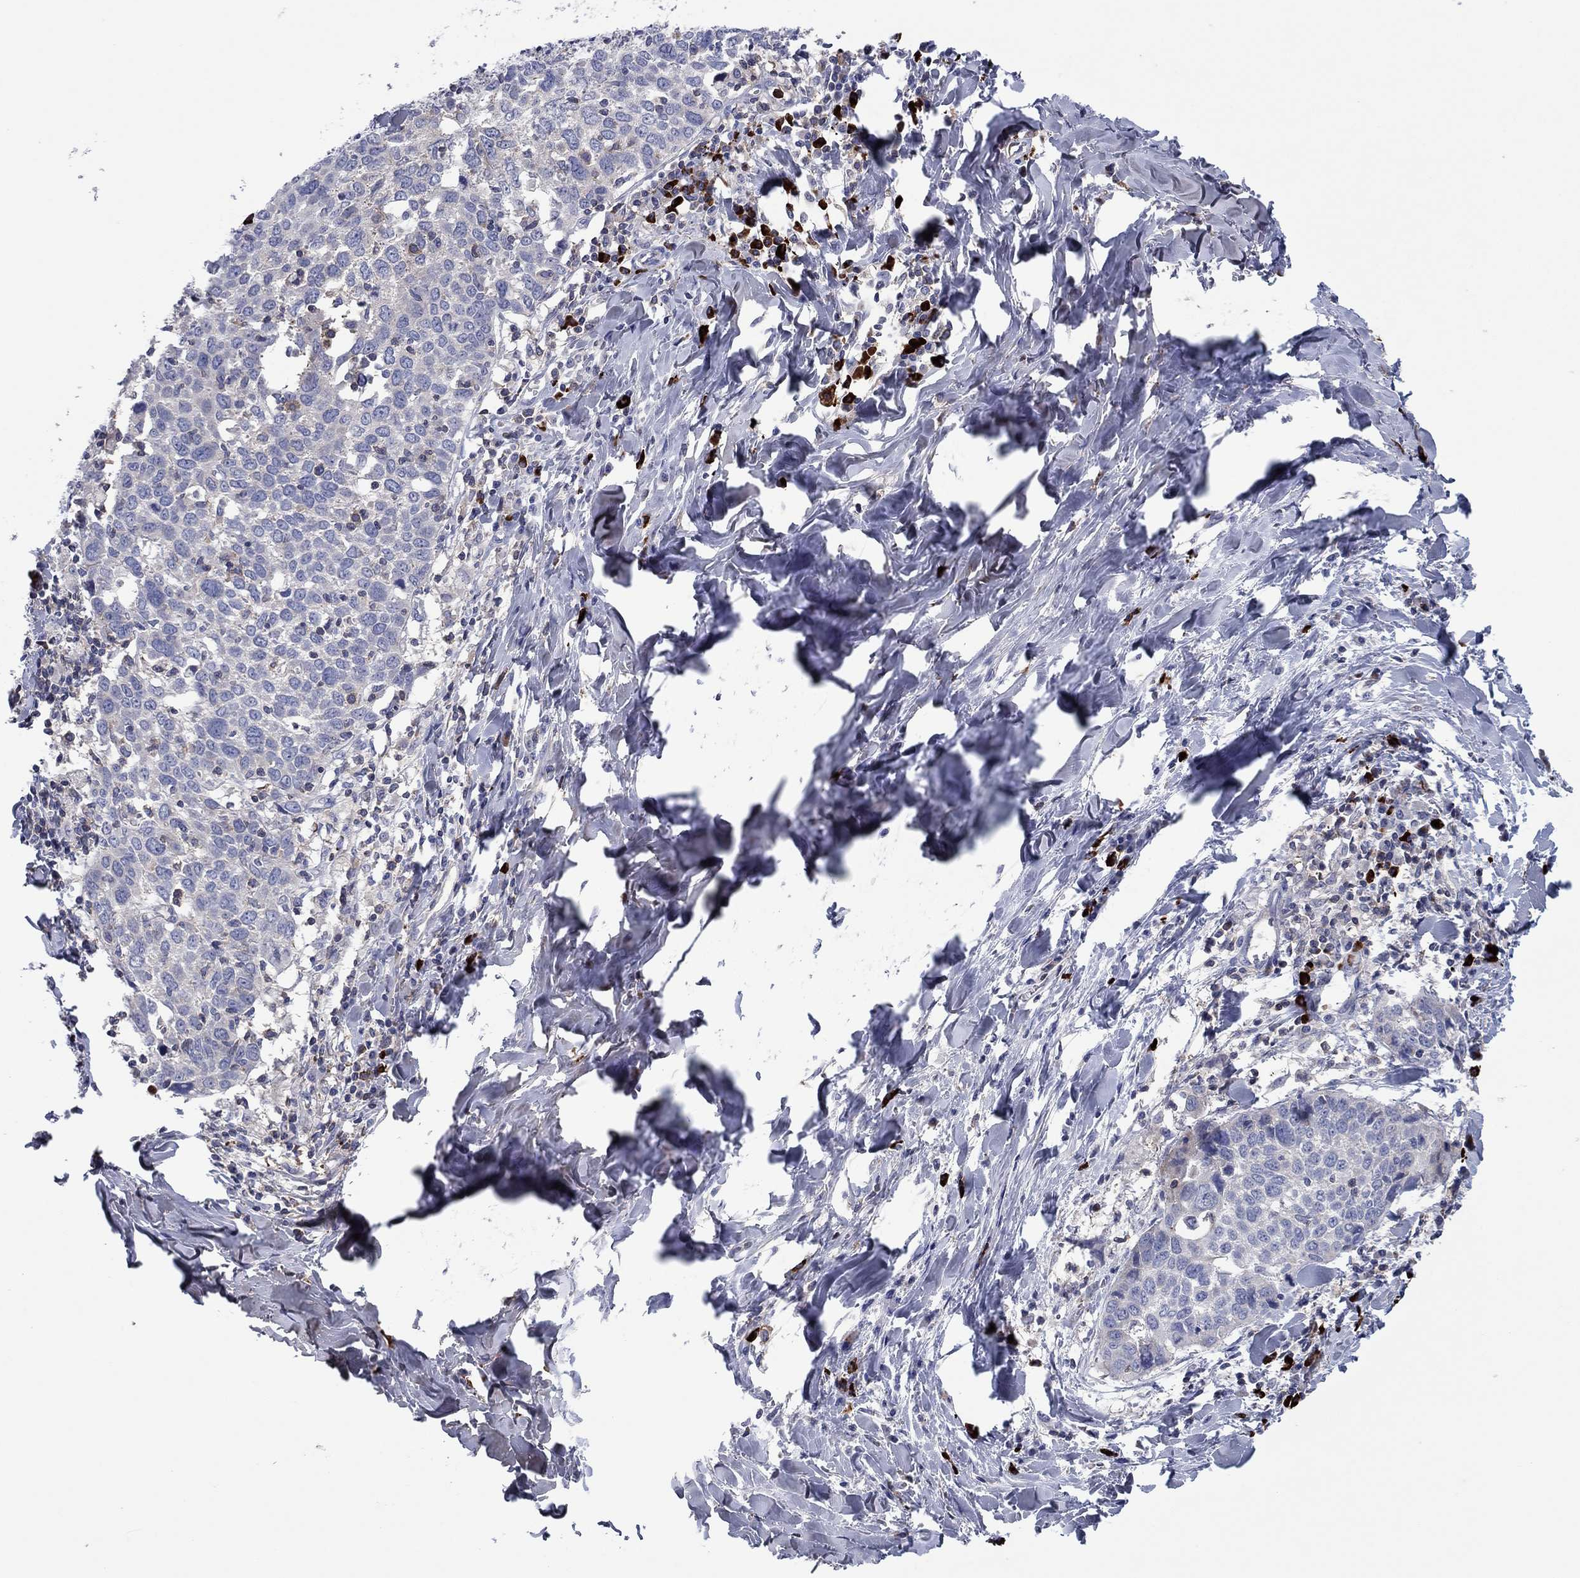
{"staining": {"intensity": "negative", "quantity": "none", "location": "none"}, "tissue": "lung cancer", "cell_type": "Tumor cells", "image_type": "cancer", "snomed": [{"axis": "morphology", "description": "Squamous cell carcinoma, NOS"}, {"axis": "topography", "description": "Lung"}], "caption": "An immunohistochemistry (IHC) histopathology image of lung cancer (squamous cell carcinoma) is shown. There is no staining in tumor cells of lung cancer (squamous cell carcinoma). (IHC, brightfield microscopy, high magnification).", "gene": "PVR", "patient": {"sex": "male", "age": 57}}